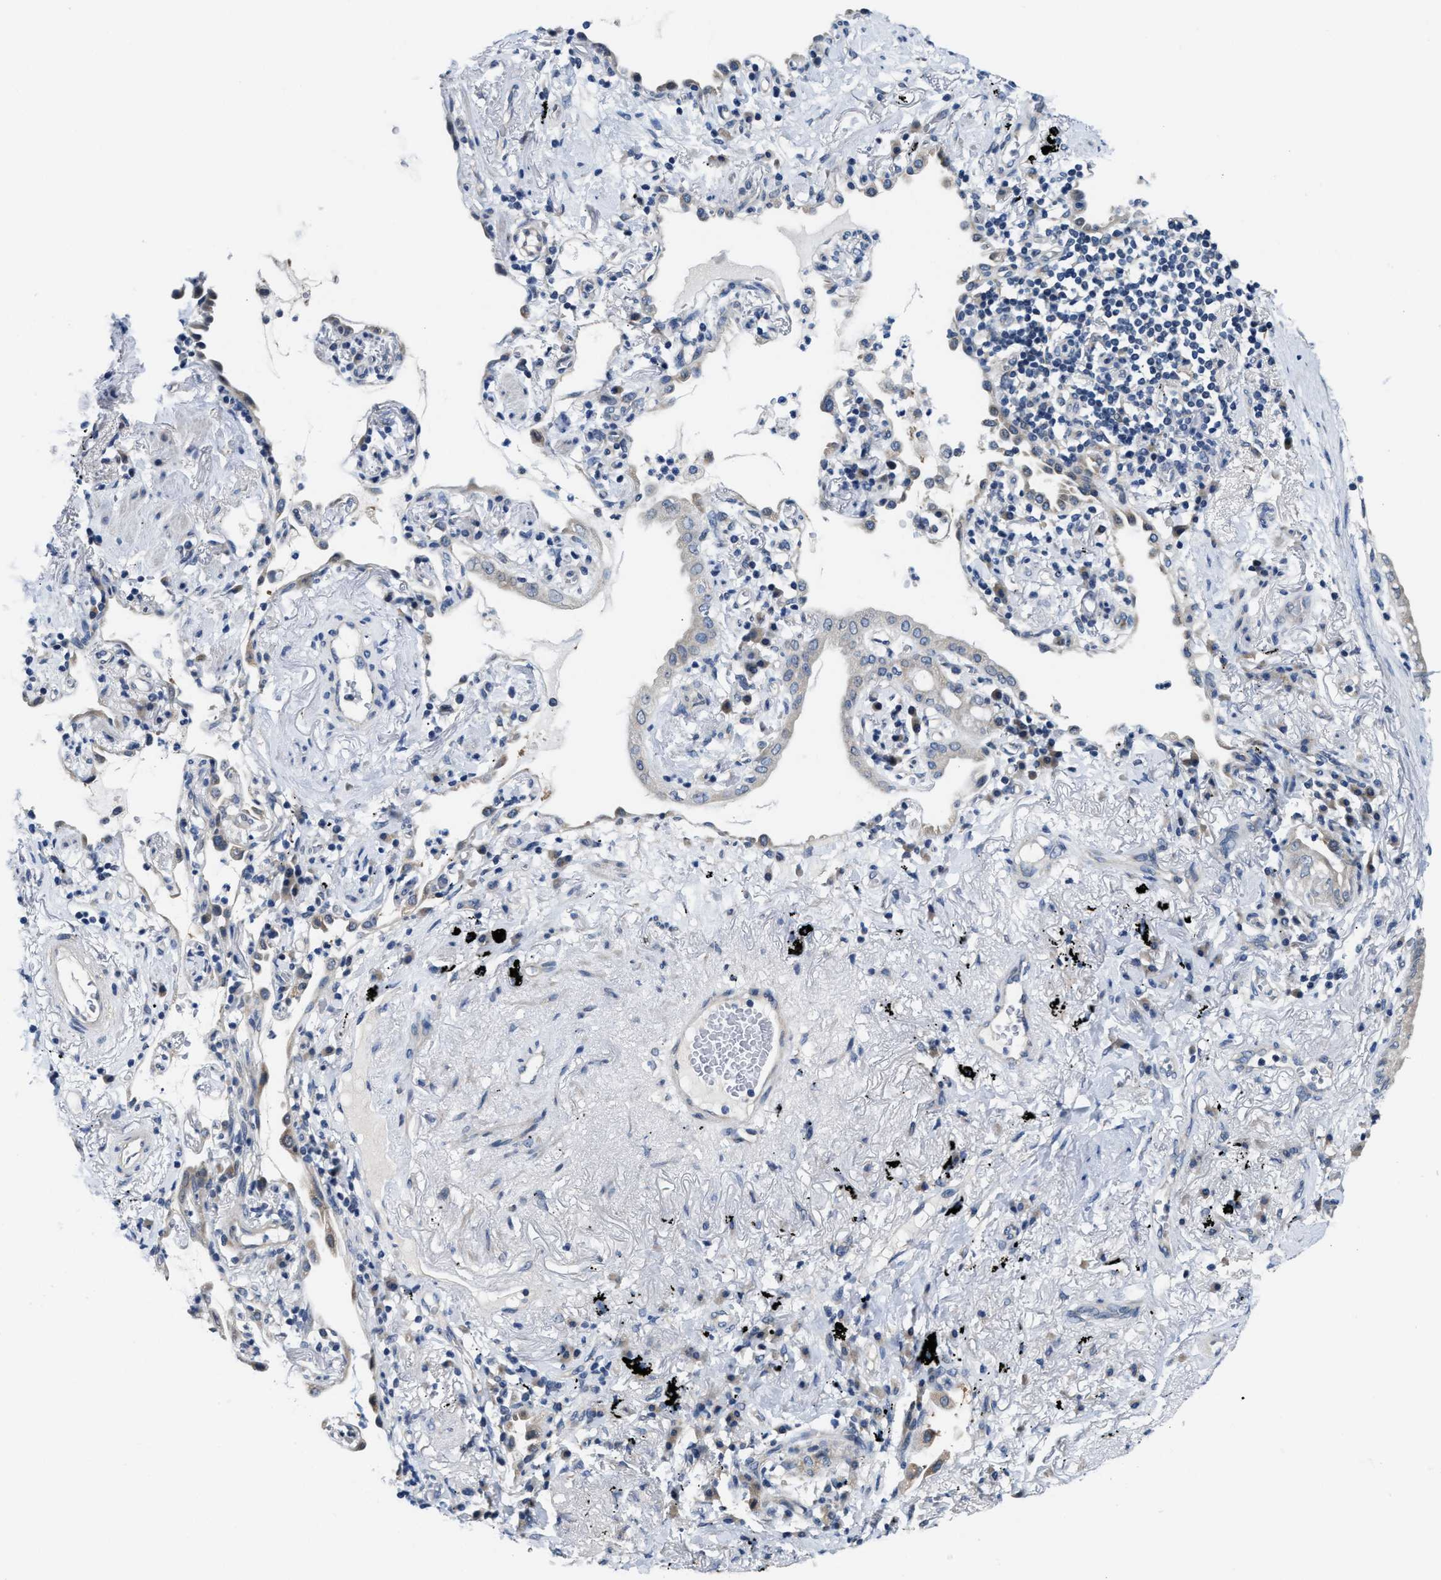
{"staining": {"intensity": "moderate", "quantity": "<25%", "location": "cytoplasmic/membranous"}, "tissue": "lung cancer", "cell_type": "Tumor cells", "image_type": "cancer", "snomed": [{"axis": "morphology", "description": "Normal tissue, NOS"}, {"axis": "morphology", "description": "Adenocarcinoma, NOS"}, {"axis": "topography", "description": "Bronchus"}, {"axis": "topography", "description": "Lung"}], "caption": "Immunohistochemistry (DAB (3,3'-diaminobenzidine)) staining of adenocarcinoma (lung) displays moderate cytoplasmic/membranous protein positivity in about <25% of tumor cells.", "gene": "CLGN", "patient": {"sex": "female", "age": 70}}